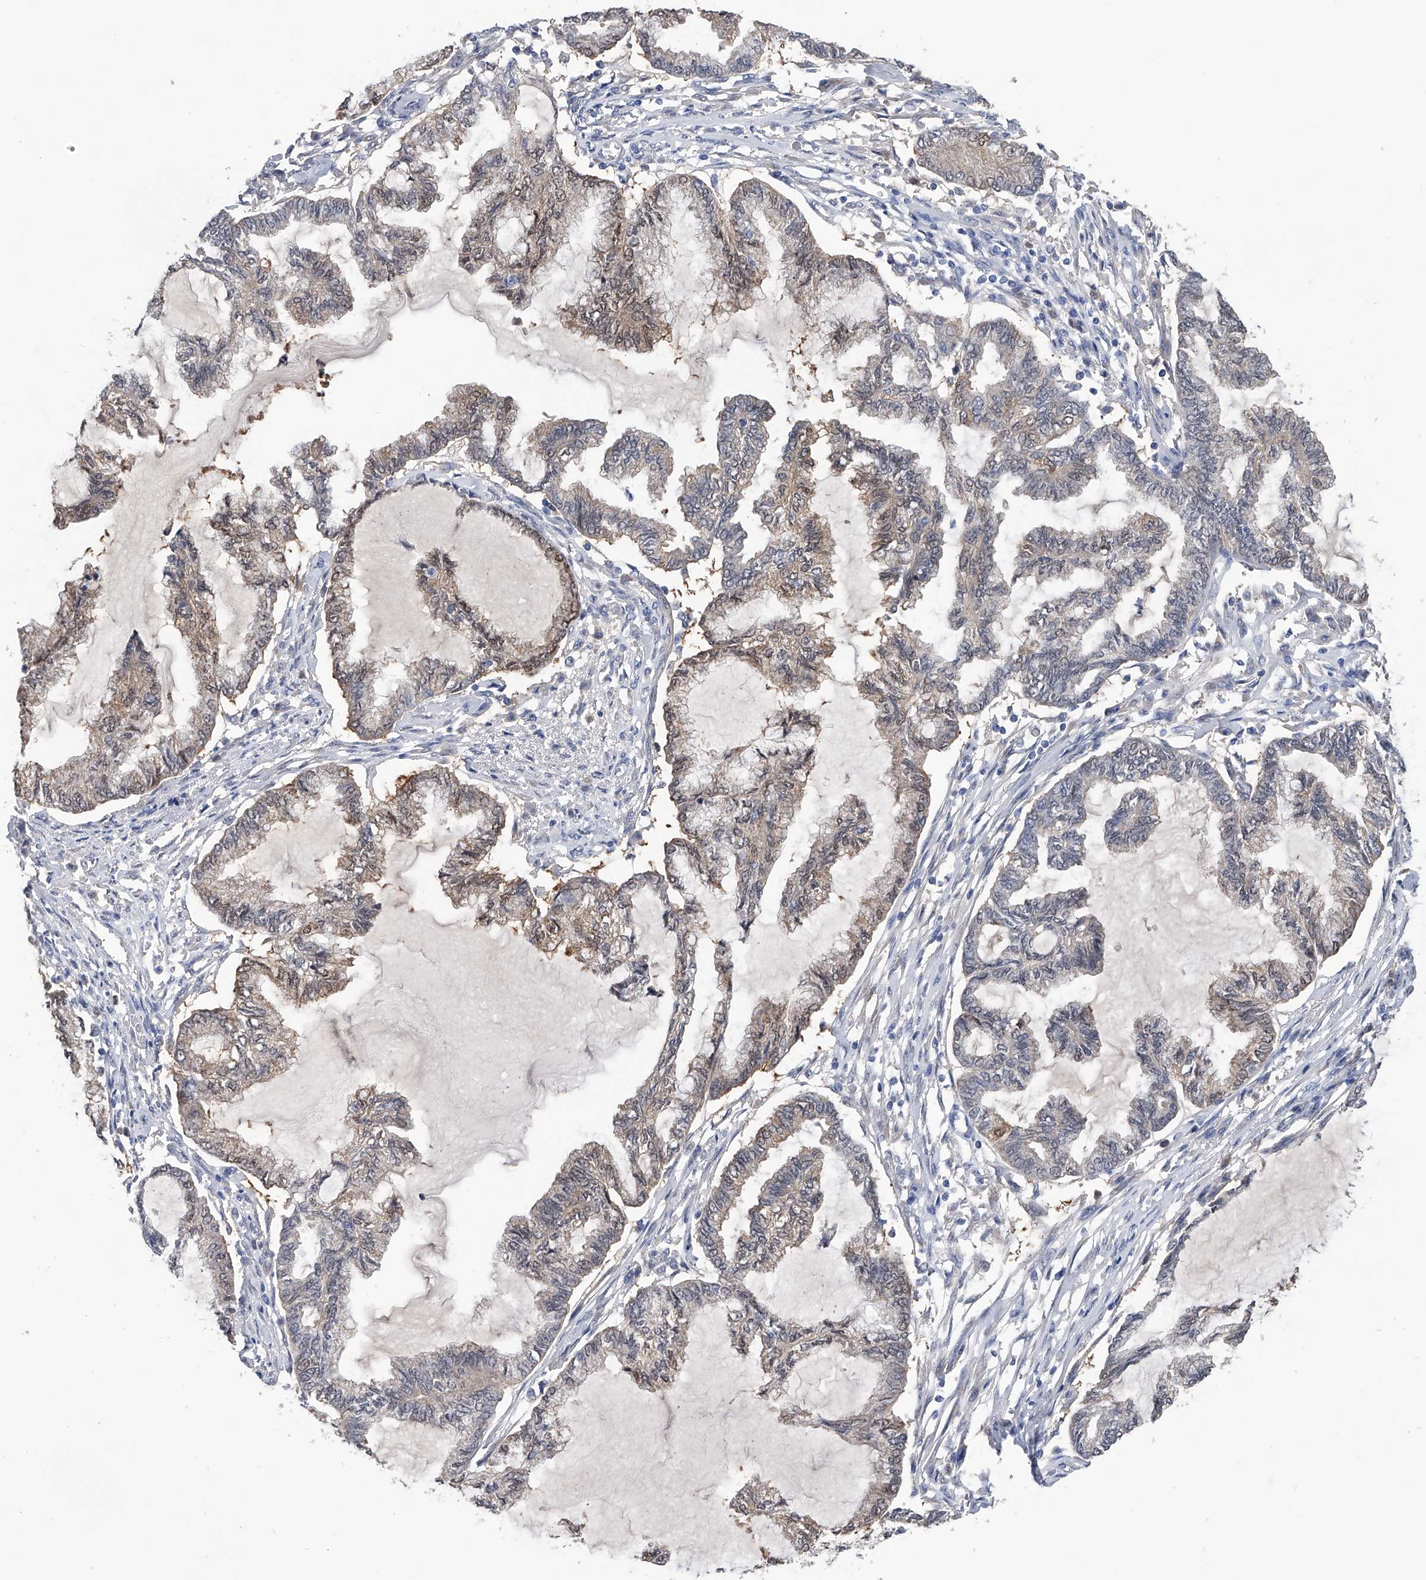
{"staining": {"intensity": "weak", "quantity": "25%-75%", "location": "cytoplasmic/membranous,nuclear"}, "tissue": "endometrial cancer", "cell_type": "Tumor cells", "image_type": "cancer", "snomed": [{"axis": "morphology", "description": "Adenocarcinoma, NOS"}, {"axis": "topography", "description": "Endometrium"}], "caption": "Human adenocarcinoma (endometrial) stained with a protein marker displays weak staining in tumor cells.", "gene": "PGM3", "patient": {"sex": "female", "age": 86}}